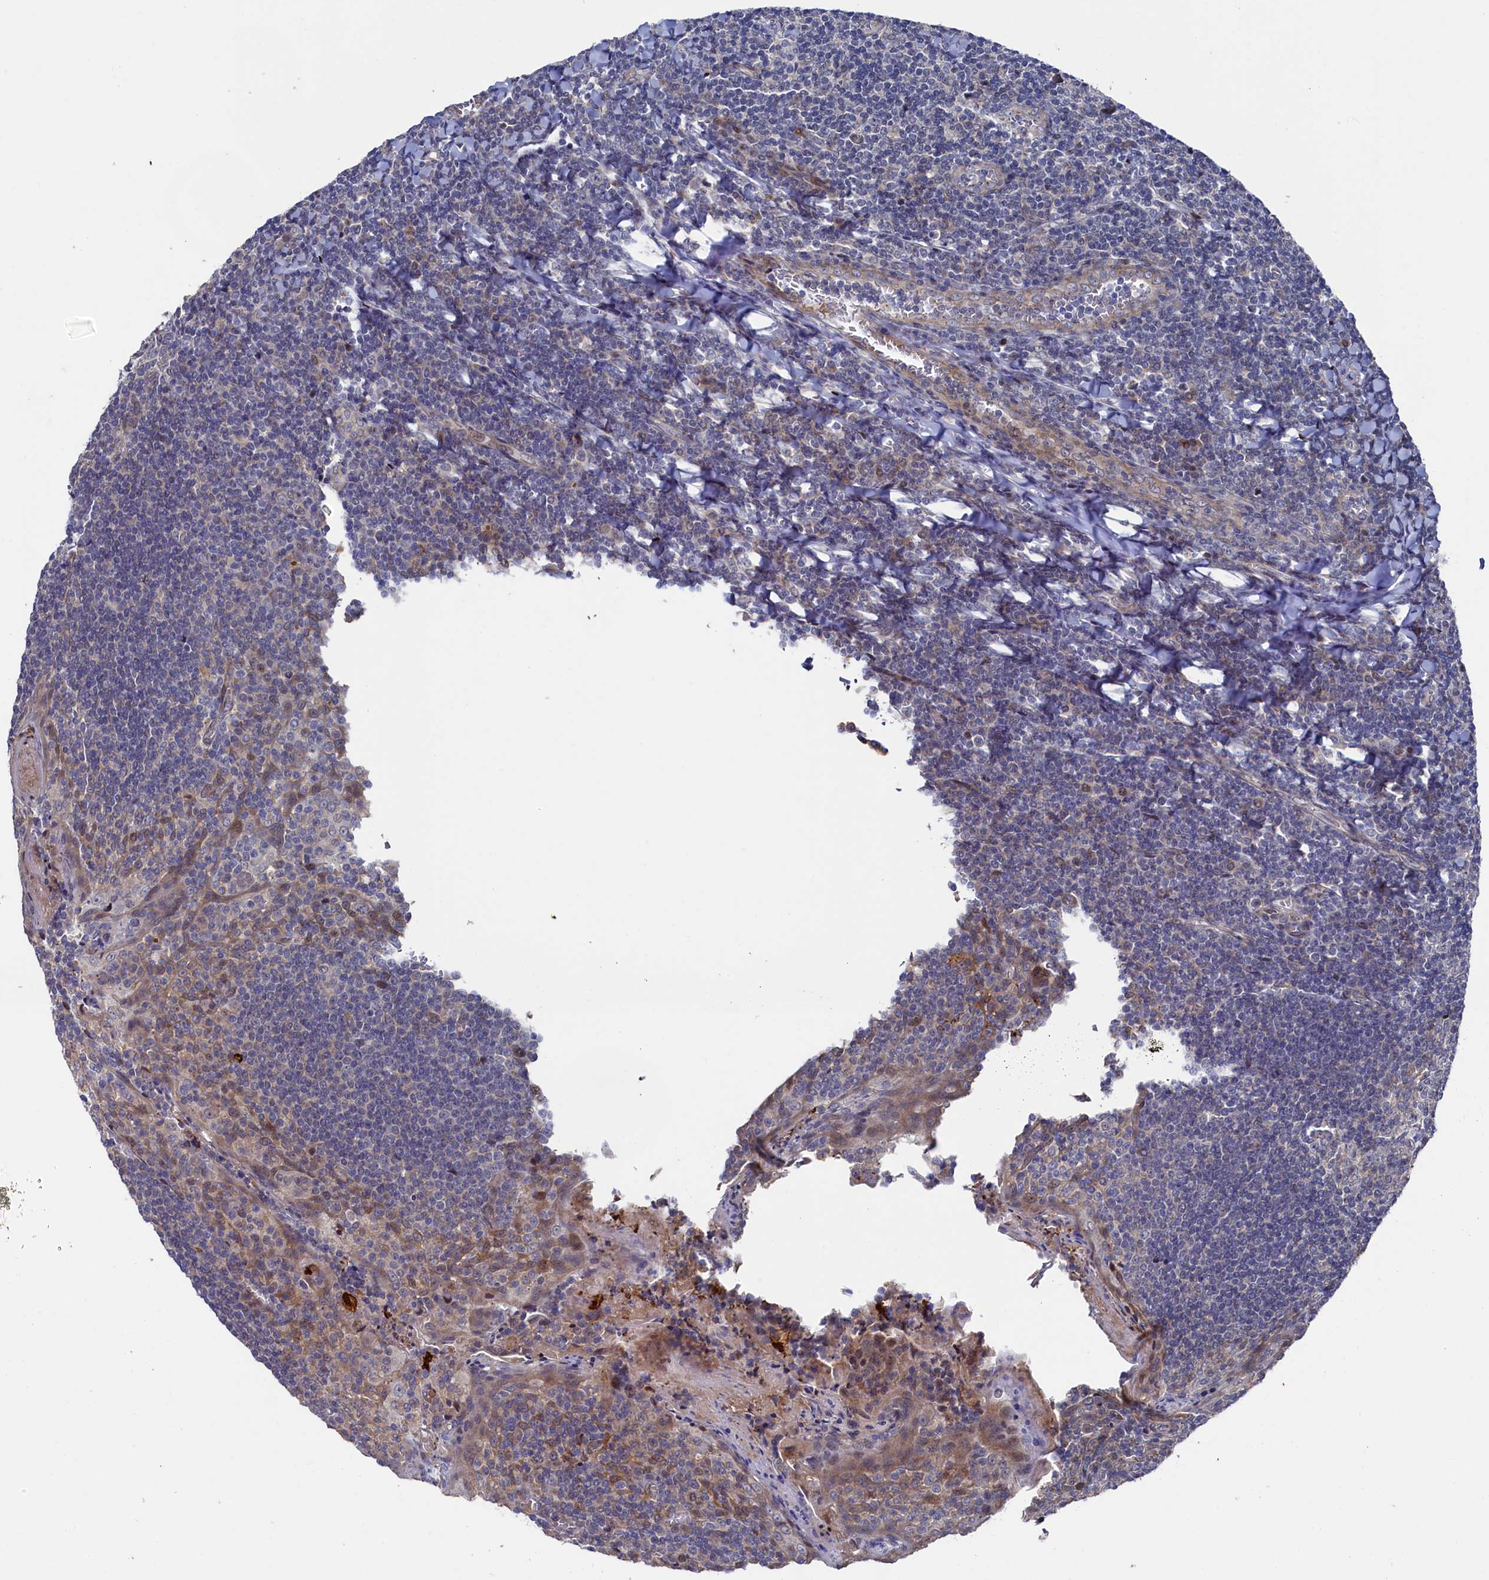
{"staining": {"intensity": "negative", "quantity": "none", "location": "none"}, "tissue": "tonsil", "cell_type": "Germinal center cells", "image_type": "normal", "snomed": [{"axis": "morphology", "description": "Normal tissue, NOS"}, {"axis": "topography", "description": "Tonsil"}], "caption": "A high-resolution micrograph shows immunohistochemistry staining of unremarkable tonsil, which exhibits no significant staining in germinal center cells.", "gene": "ZNF891", "patient": {"sex": "male", "age": 27}}